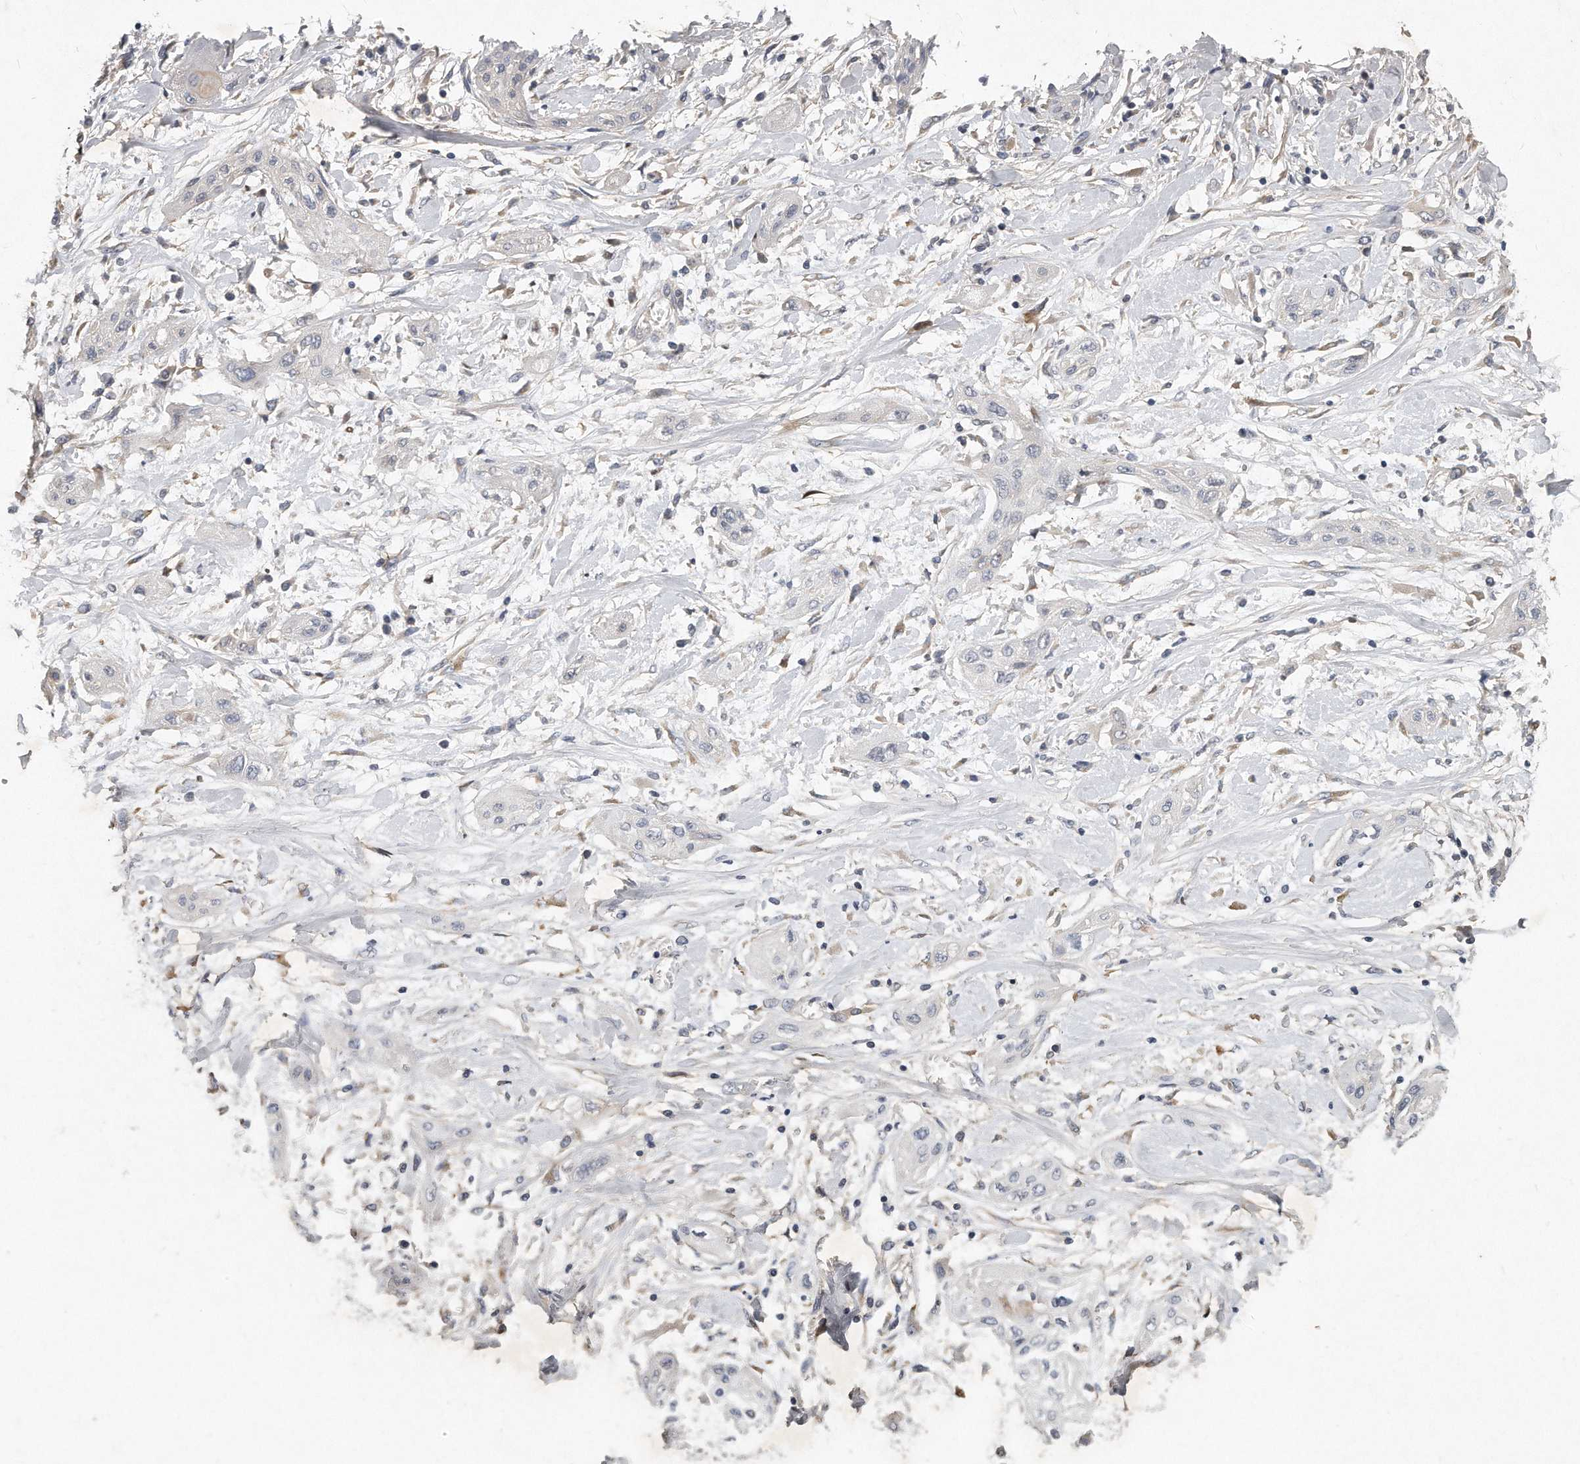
{"staining": {"intensity": "negative", "quantity": "none", "location": "none"}, "tissue": "lung cancer", "cell_type": "Tumor cells", "image_type": "cancer", "snomed": [{"axis": "morphology", "description": "Squamous cell carcinoma, NOS"}, {"axis": "topography", "description": "Lung"}], "caption": "Immunohistochemistry (IHC) image of lung squamous cell carcinoma stained for a protein (brown), which displays no expression in tumor cells.", "gene": "TRAPPC14", "patient": {"sex": "female", "age": 47}}